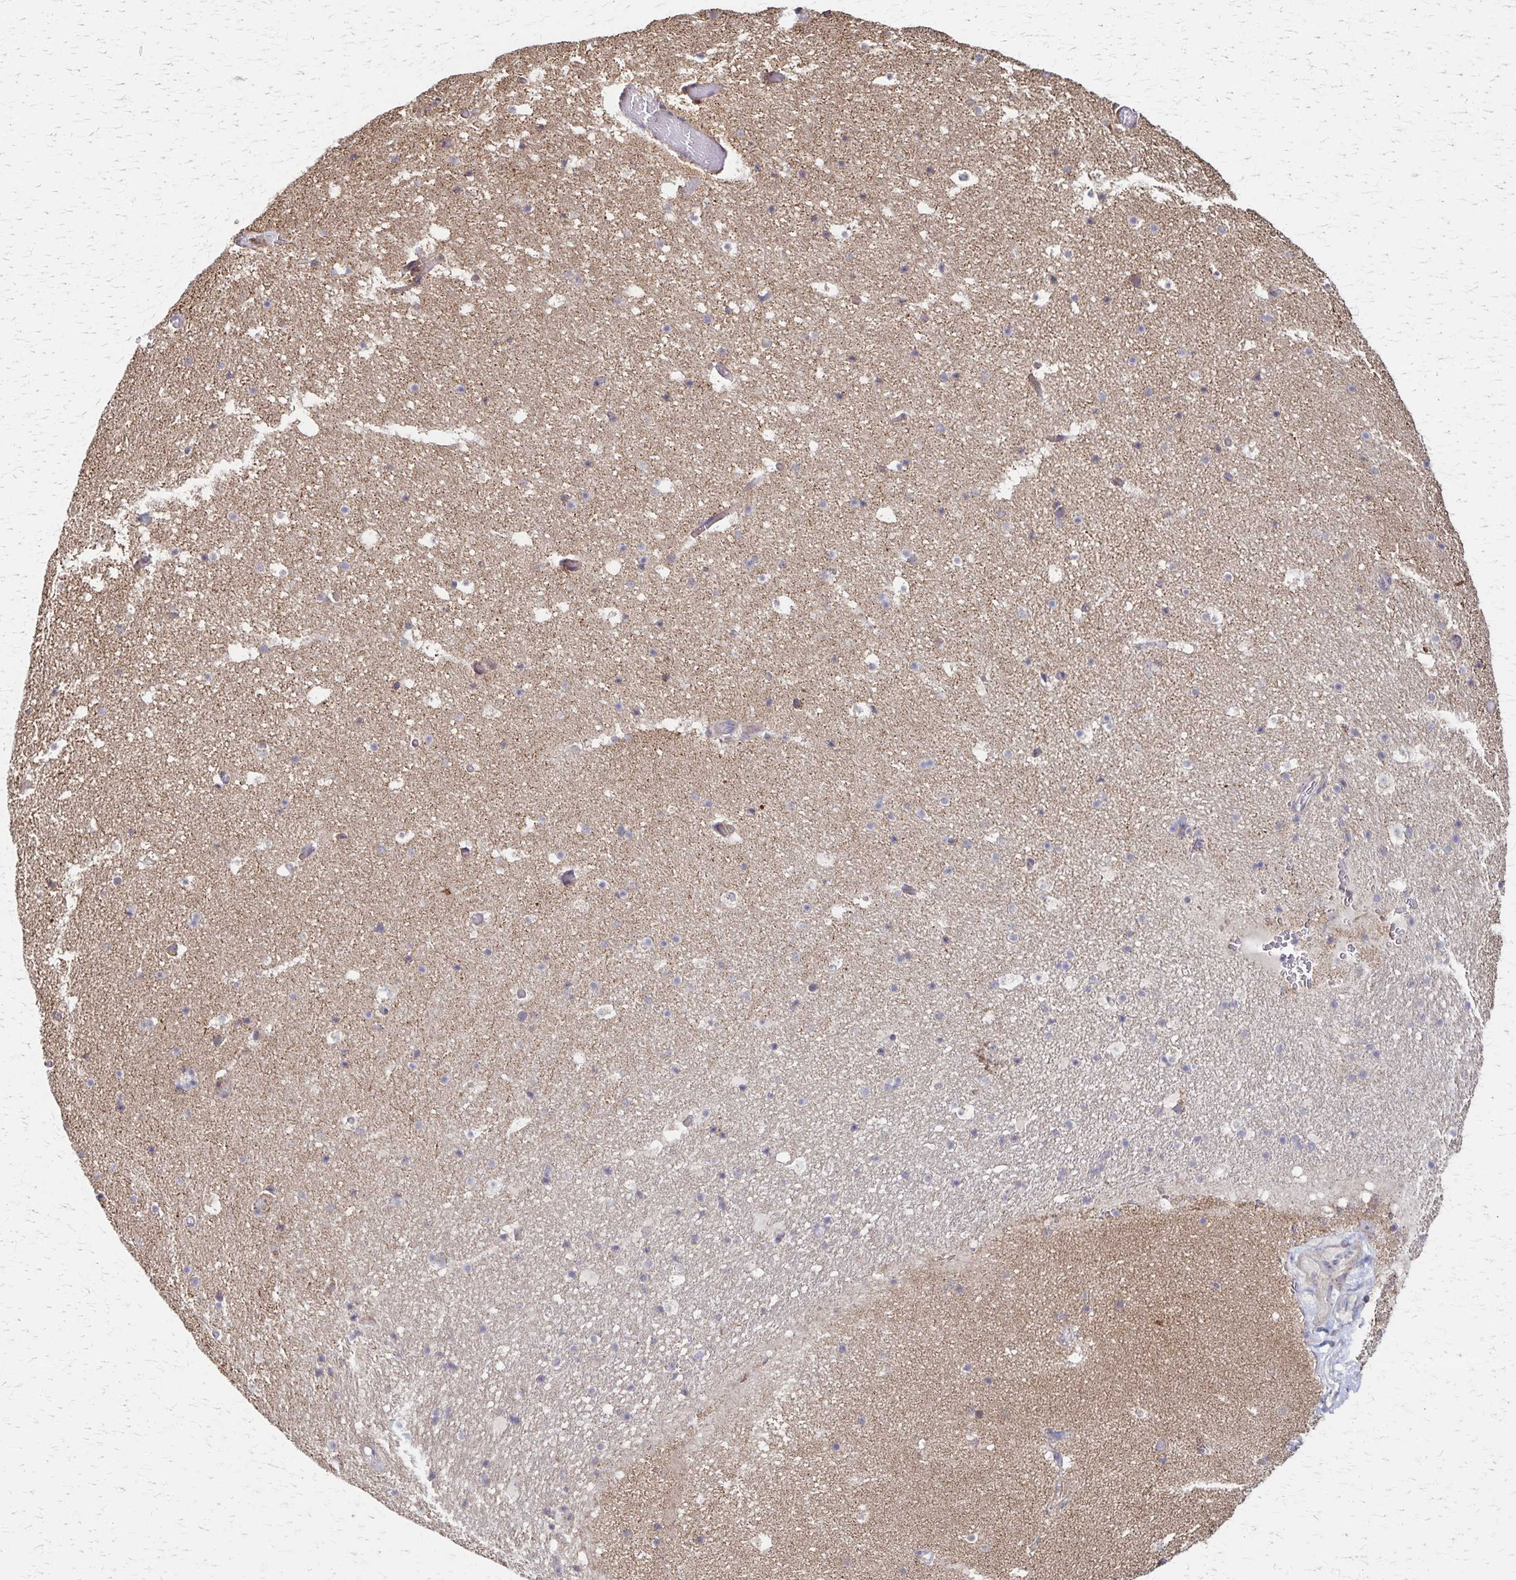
{"staining": {"intensity": "negative", "quantity": "none", "location": "none"}, "tissue": "hippocampus", "cell_type": "Glial cells", "image_type": "normal", "snomed": [{"axis": "morphology", "description": "Normal tissue, NOS"}, {"axis": "topography", "description": "Hippocampus"}], "caption": "IHC histopathology image of benign hippocampus: hippocampus stained with DAB (3,3'-diaminobenzidine) demonstrates no significant protein staining in glial cells.", "gene": "EEF2", "patient": {"sex": "male", "age": 26}}